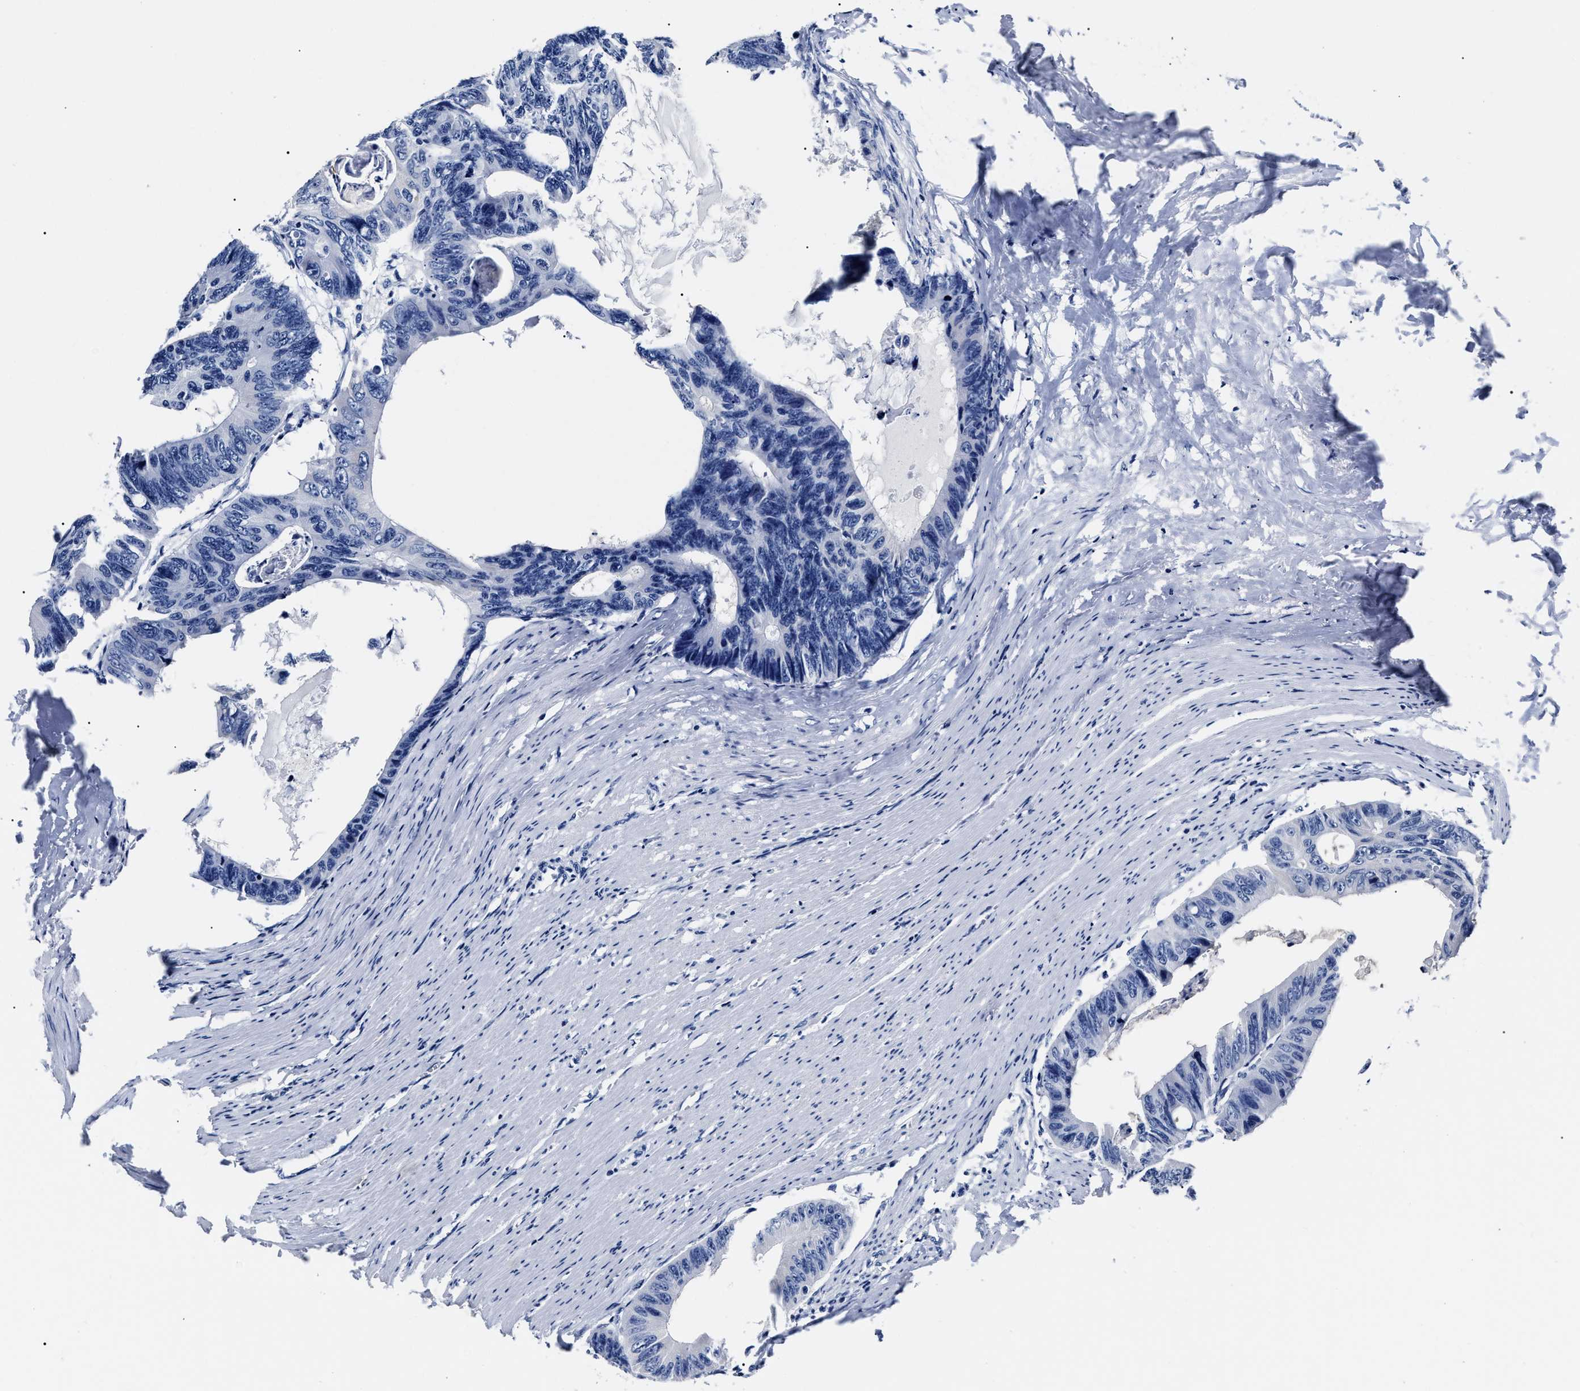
{"staining": {"intensity": "negative", "quantity": "none", "location": "none"}, "tissue": "colorectal cancer", "cell_type": "Tumor cells", "image_type": "cancer", "snomed": [{"axis": "morphology", "description": "Adenocarcinoma, NOS"}, {"axis": "topography", "description": "Colon"}], "caption": "The immunohistochemistry (IHC) histopathology image has no significant staining in tumor cells of colorectal adenocarcinoma tissue.", "gene": "ALPG", "patient": {"sex": "female", "age": 55}}